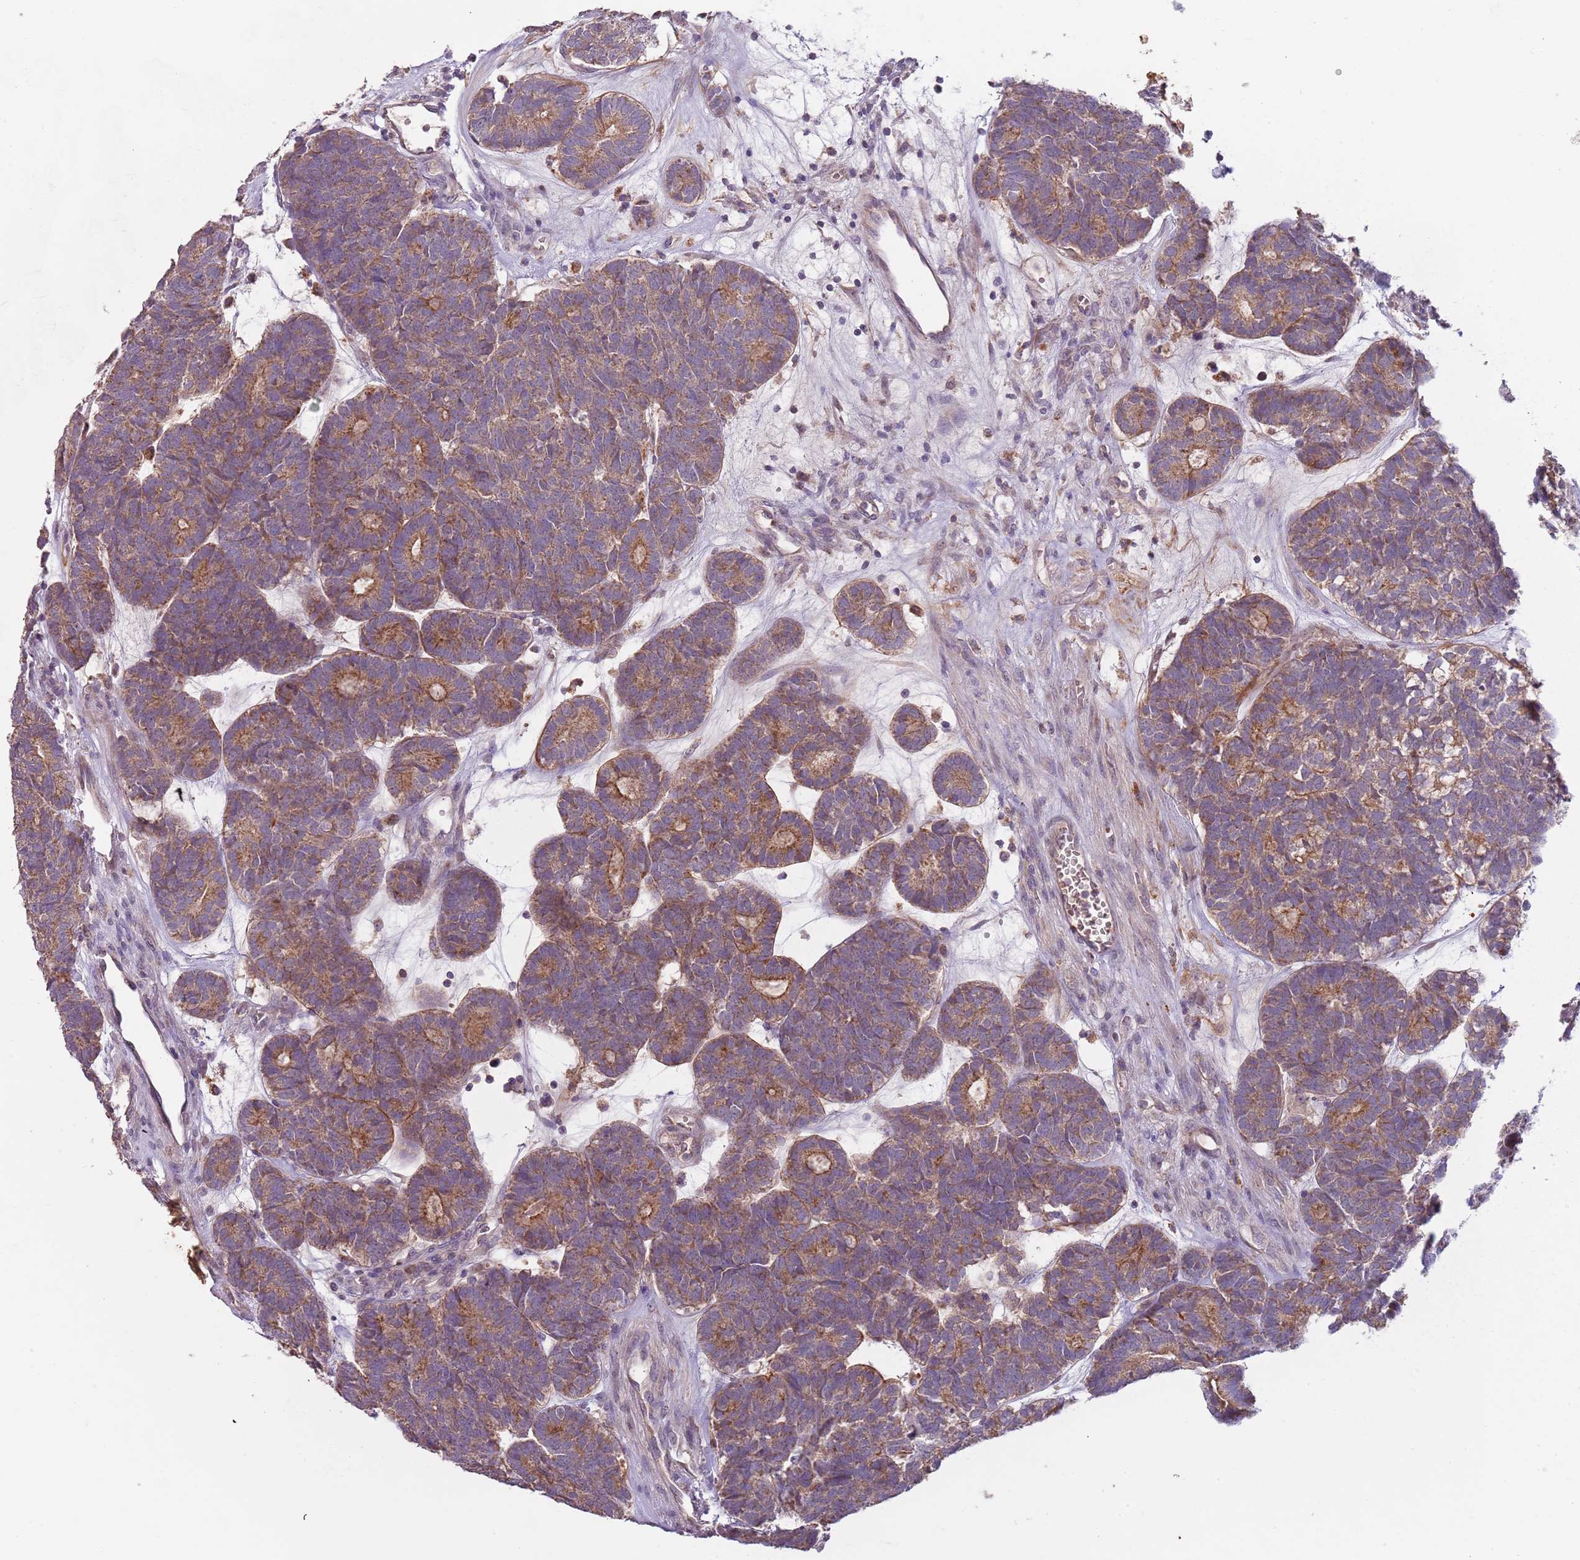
{"staining": {"intensity": "moderate", "quantity": ">75%", "location": "cytoplasmic/membranous"}, "tissue": "head and neck cancer", "cell_type": "Tumor cells", "image_type": "cancer", "snomed": [{"axis": "morphology", "description": "Adenocarcinoma, NOS"}, {"axis": "topography", "description": "Head-Neck"}], "caption": "Tumor cells display medium levels of moderate cytoplasmic/membranous expression in approximately >75% of cells in human head and neck cancer (adenocarcinoma).", "gene": "FECH", "patient": {"sex": "female", "age": 81}}